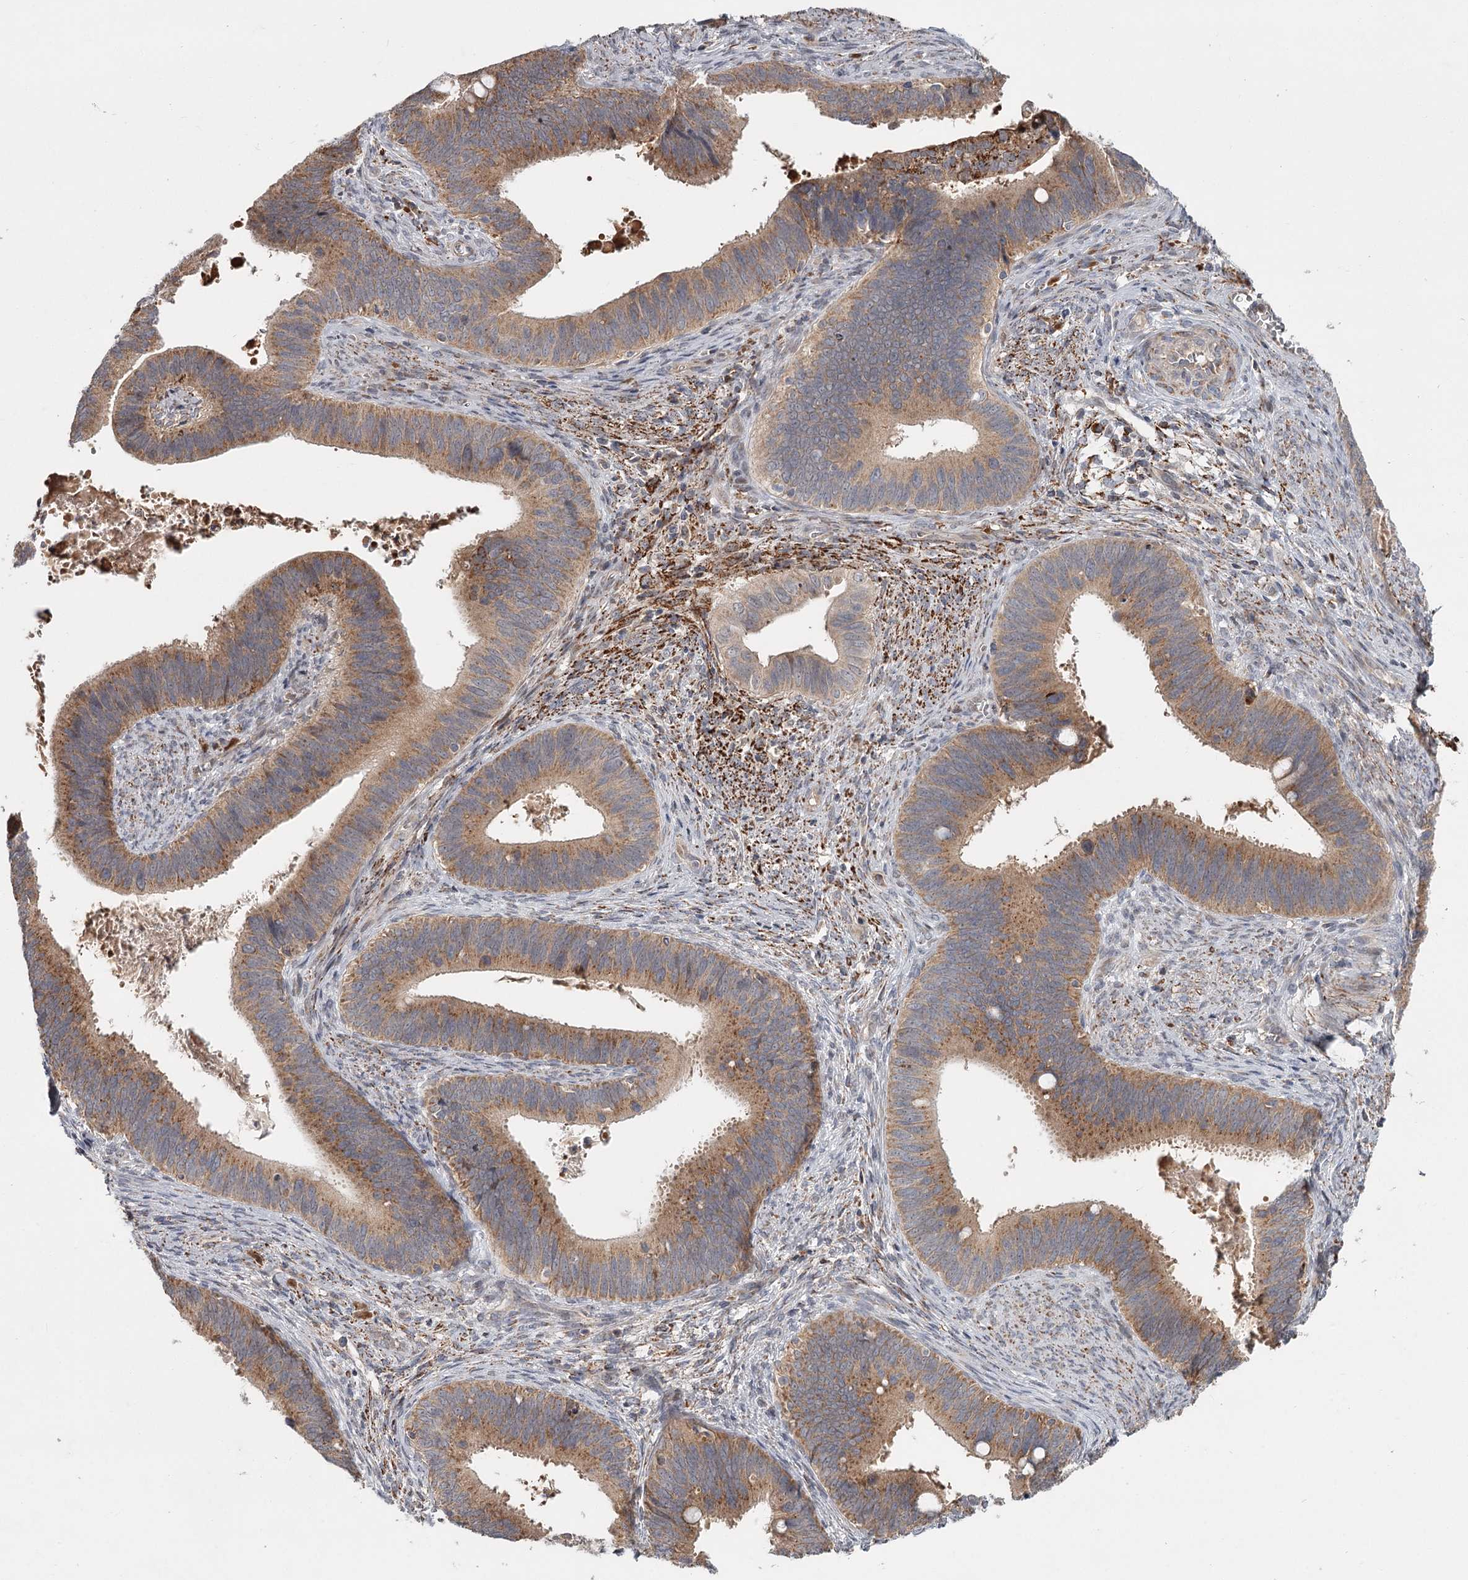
{"staining": {"intensity": "moderate", "quantity": ">75%", "location": "cytoplasmic/membranous"}, "tissue": "cervical cancer", "cell_type": "Tumor cells", "image_type": "cancer", "snomed": [{"axis": "morphology", "description": "Adenocarcinoma, NOS"}, {"axis": "topography", "description": "Cervix"}], "caption": "Human adenocarcinoma (cervical) stained with a protein marker demonstrates moderate staining in tumor cells.", "gene": "CDC123", "patient": {"sex": "female", "age": 42}}